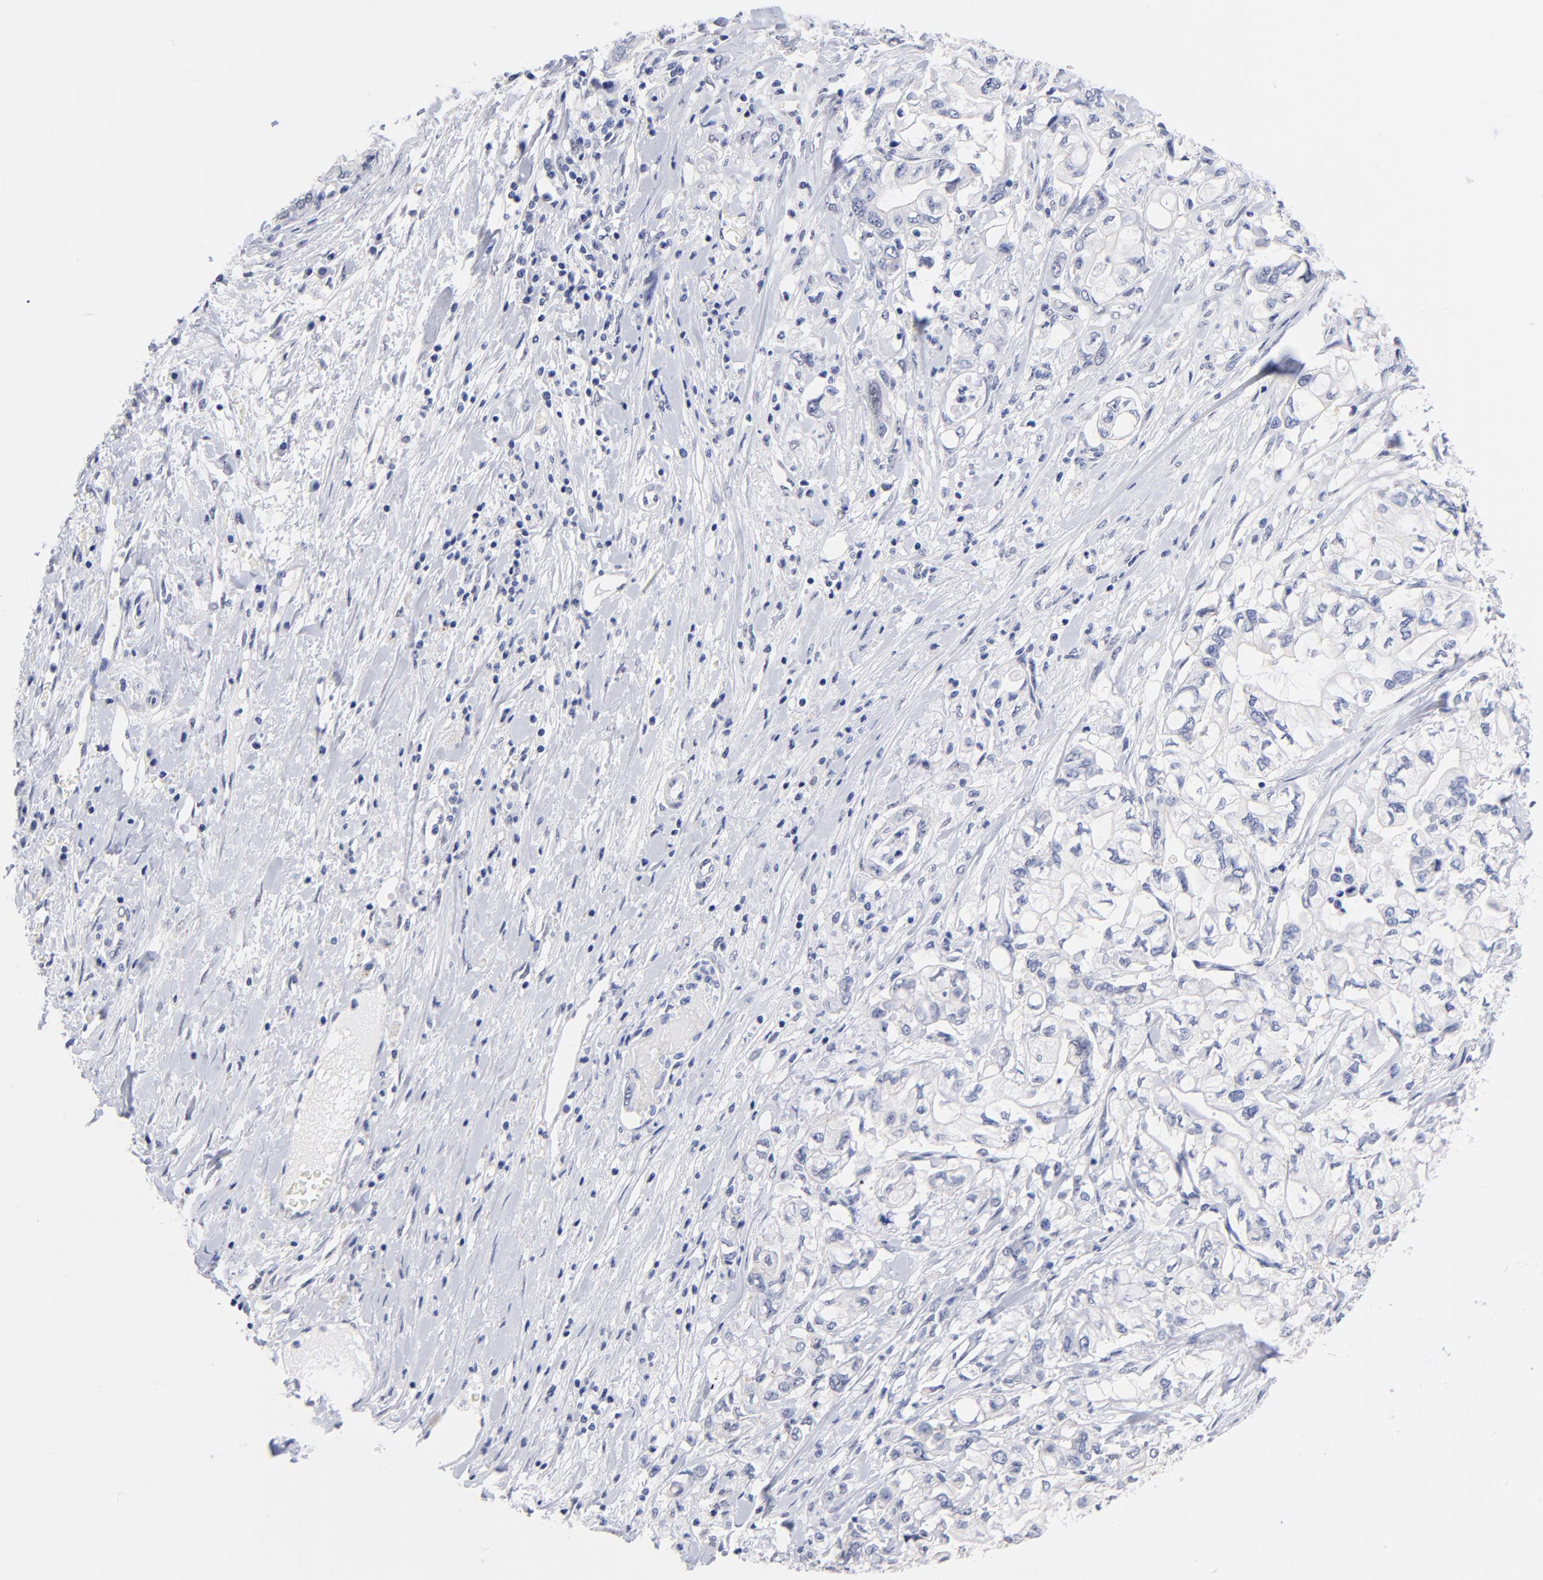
{"staining": {"intensity": "negative", "quantity": "none", "location": "none"}, "tissue": "pancreatic cancer", "cell_type": "Tumor cells", "image_type": "cancer", "snomed": [{"axis": "morphology", "description": "Adenocarcinoma, NOS"}, {"axis": "topography", "description": "Pancreas"}], "caption": "This is an IHC histopathology image of human pancreatic cancer (adenocarcinoma). There is no positivity in tumor cells.", "gene": "ZNF74", "patient": {"sex": "male", "age": 79}}